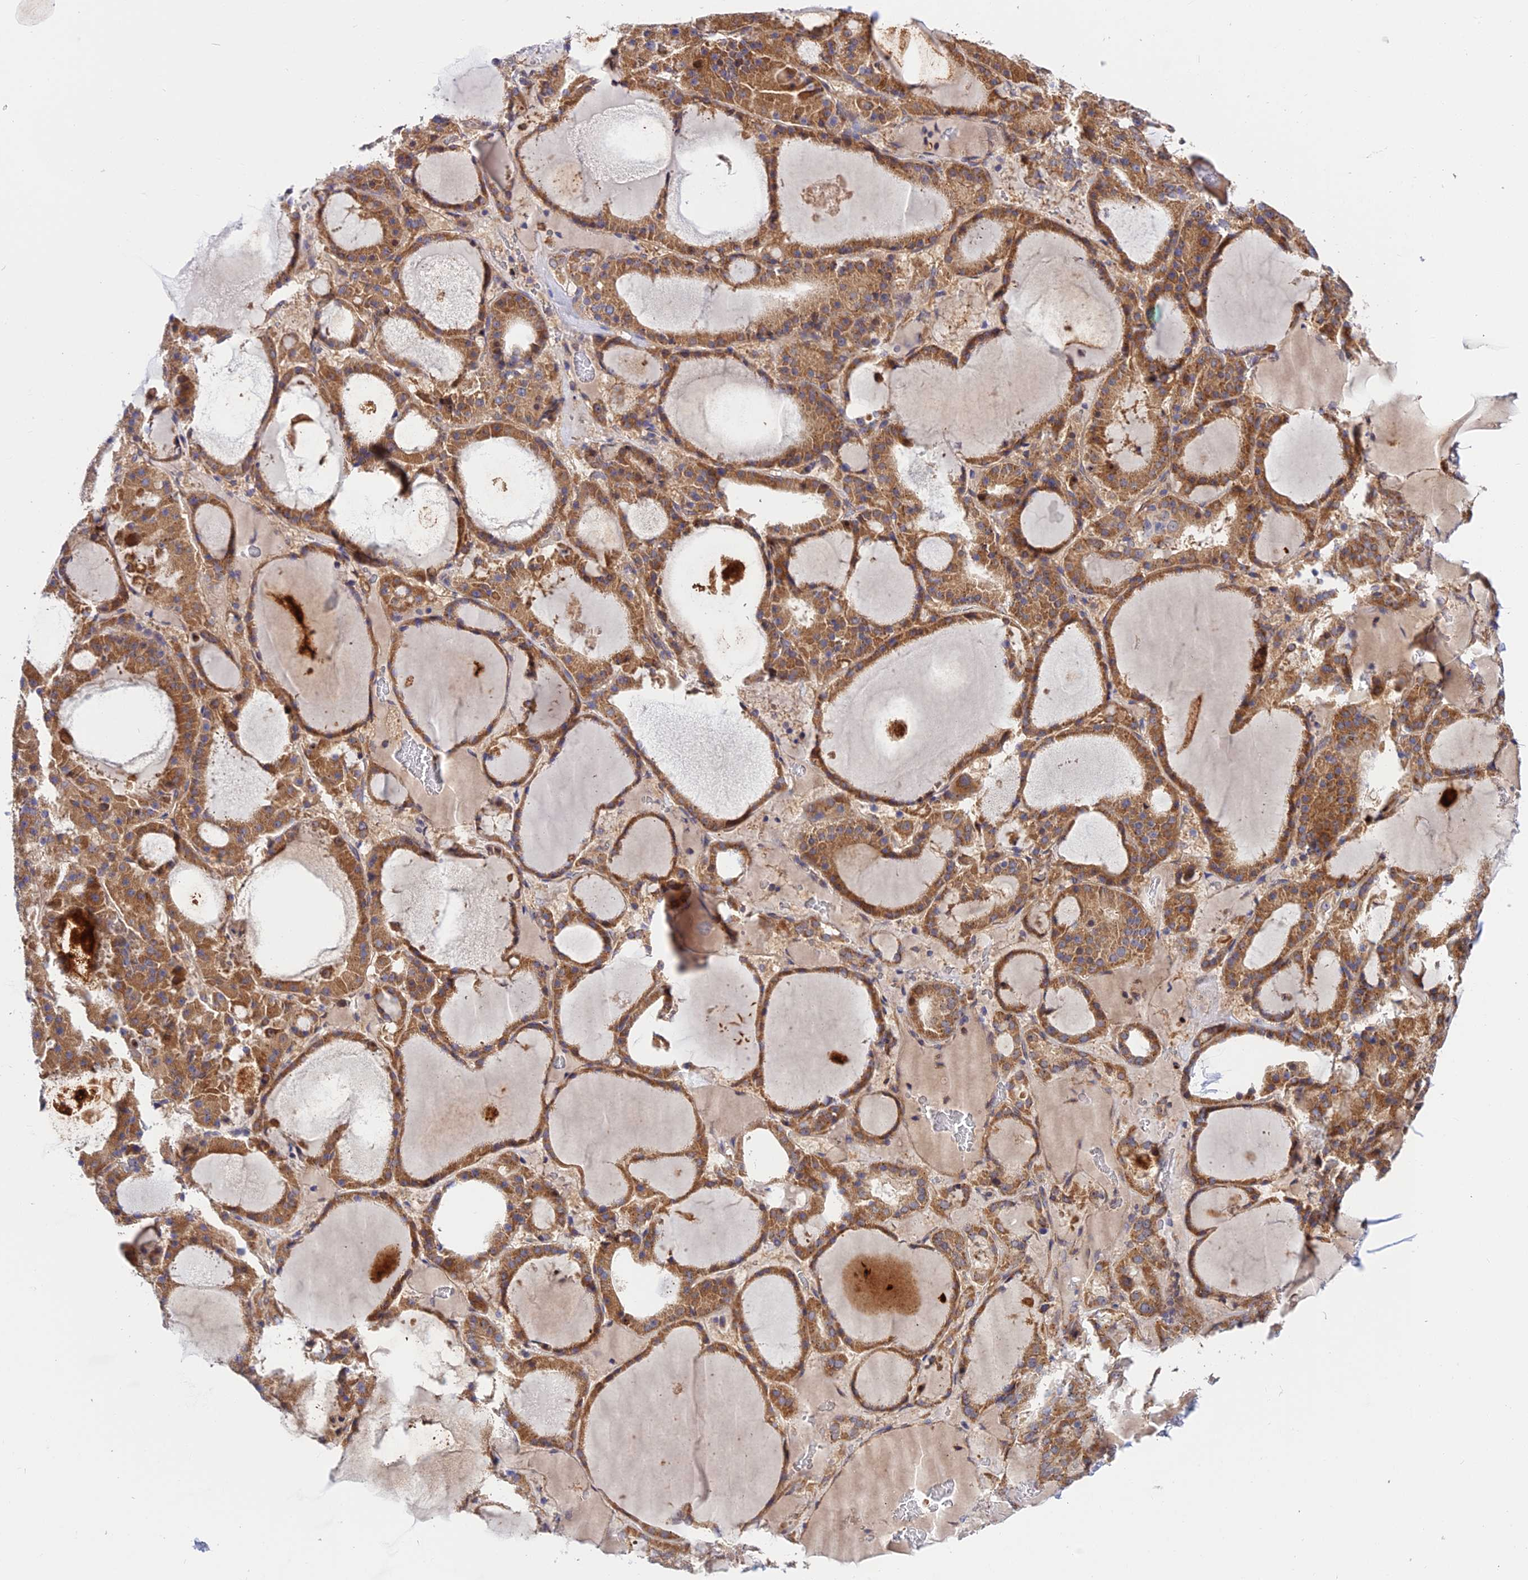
{"staining": {"intensity": "moderate", "quantity": ">75%", "location": "cytoplasmic/membranous"}, "tissue": "thyroid gland", "cell_type": "Glandular cells", "image_type": "normal", "snomed": [{"axis": "morphology", "description": "Normal tissue, NOS"}, {"axis": "morphology", "description": "Carcinoma, NOS"}, {"axis": "topography", "description": "Thyroid gland"}], "caption": "IHC staining of benign thyroid gland, which reveals medium levels of moderate cytoplasmic/membranous expression in approximately >75% of glandular cells indicating moderate cytoplasmic/membranous protein staining. The staining was performed using DAB (brown) for protein detection and nuclei were counterstained in hematoxylin (blue).", "gene": "CDC37L1", "patient": {"sex": "female", "age": 86}}